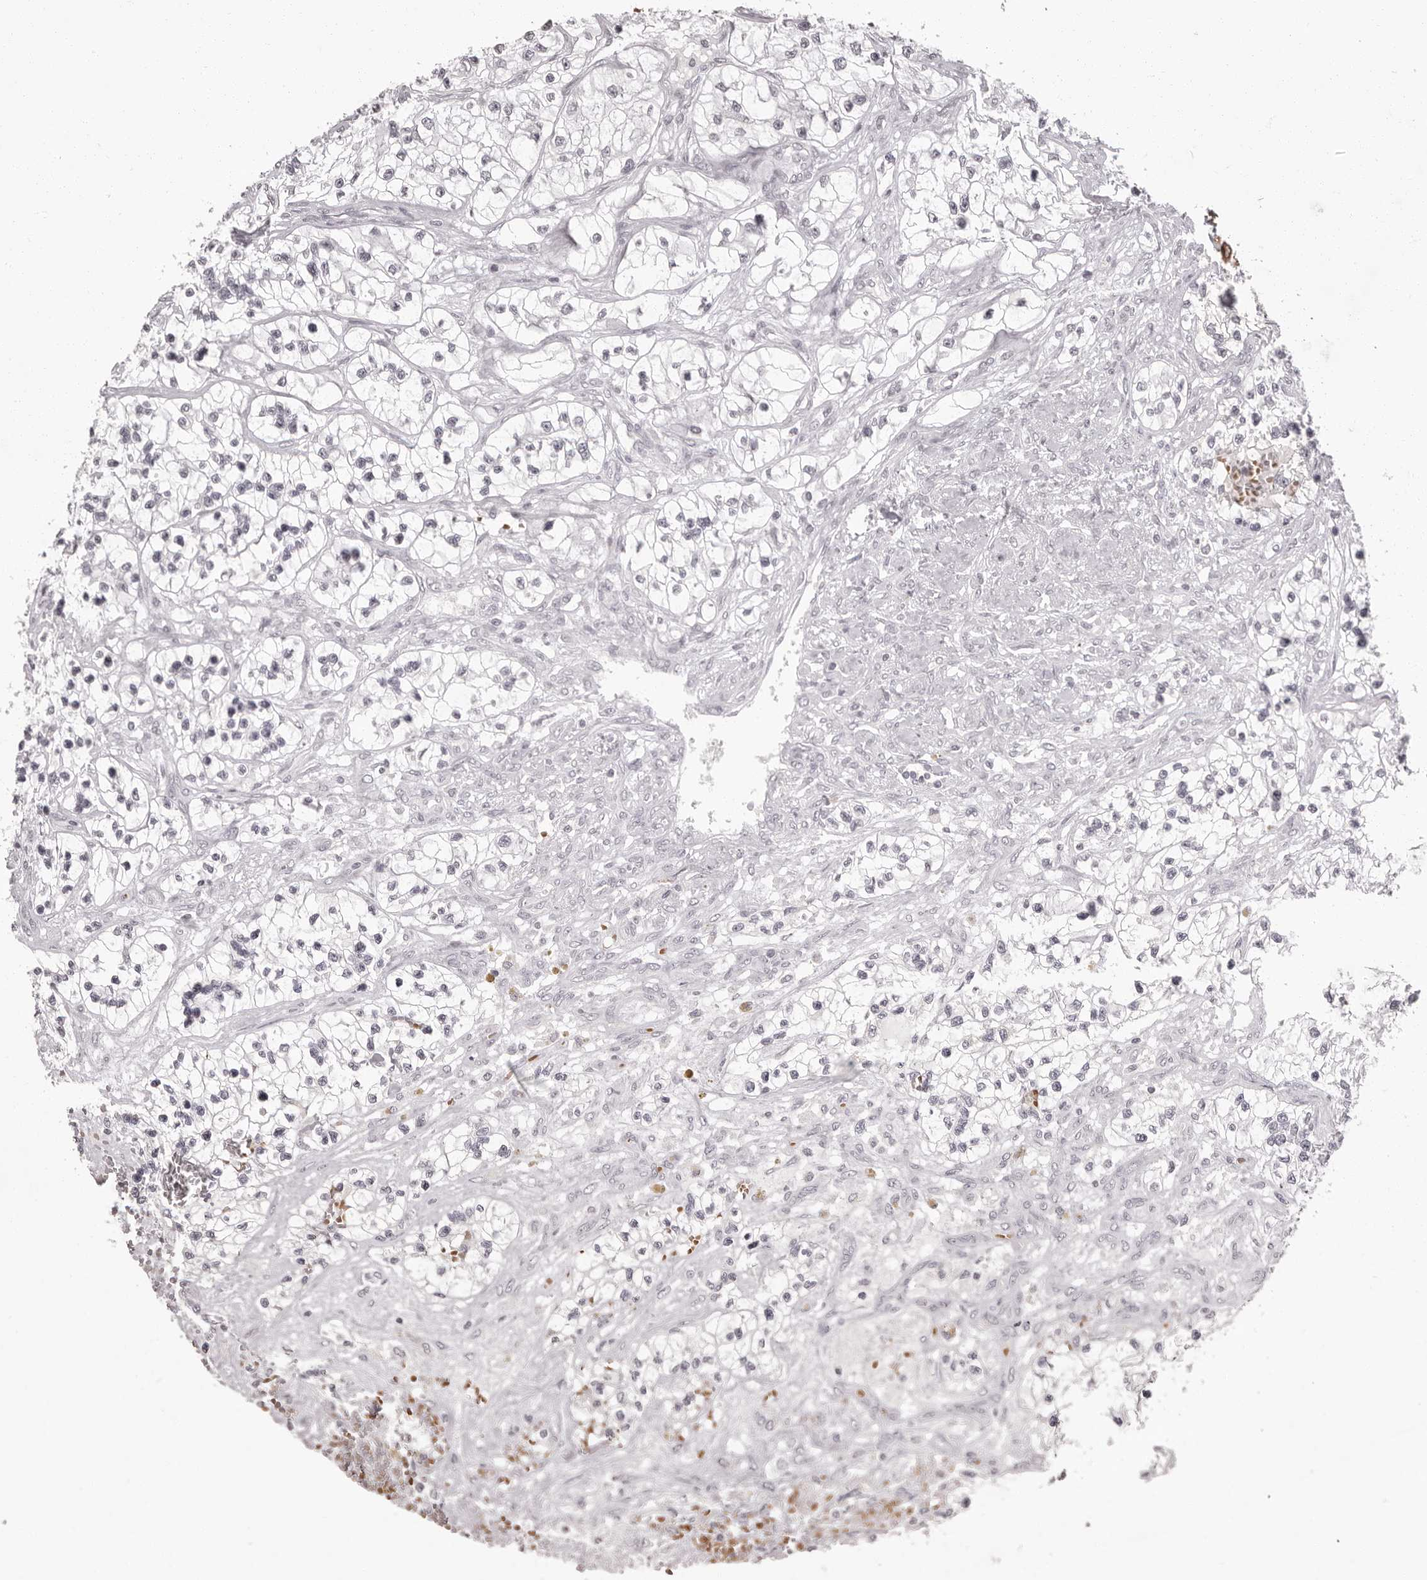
{"staining": {"intensity": "negative", "quantity": "none", "location": "none"}, "tissue": "renal cancer", "cell_type": "Tumor cells", "image_type": "cancer", "snomed": [{"axis": "morphology", "description": "Adenocarcinoma, NOS"}, {"axis": "topography", "description": "Kidney"}], "caption": "Immunohistochemistry image of adenocarcinoma (renal) stained for a protein (brown), which exhibits no staining in tumor cells.", "gene": "C8orf74", "patient": {"sex": "female", "age": 57}}